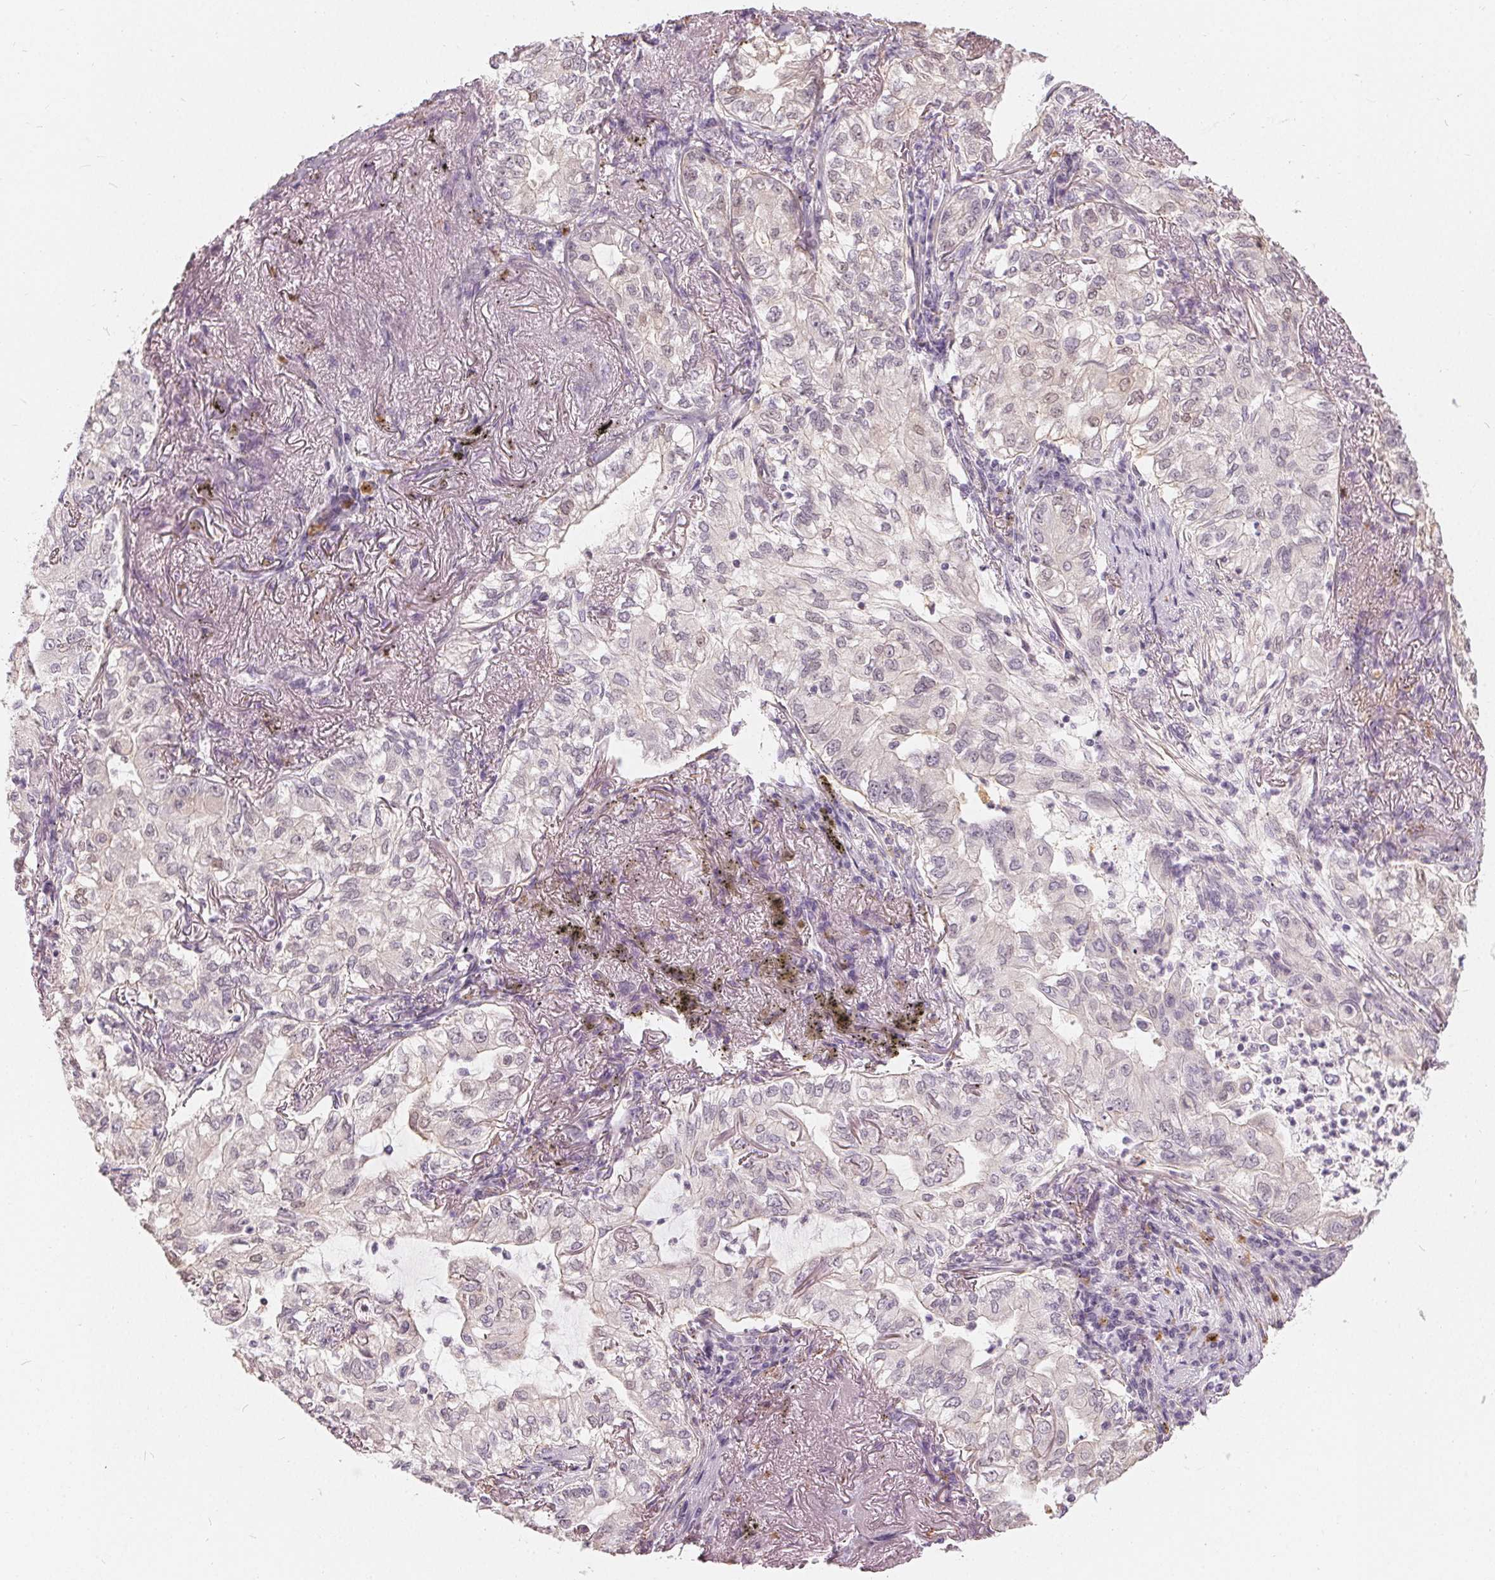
{"staining": {"intensity": "weak", "quantity": "<25%", "location": "nuclear"}, "tissue": "lung cancer", "cell_type": "Tumor cells", "image_type": "cancer", "snomed": [{"axis": "morphology", "description": "Adenocarcinoma, NOS"}, {"axis": "topography", "description": "Lung"}], "caption": "Micrograph shows no significant protein staining in tumor cells of lung cancer (adenocarcinoma).", "gene": "HOPX", "patient": {"sex": "female", "age": 73}}